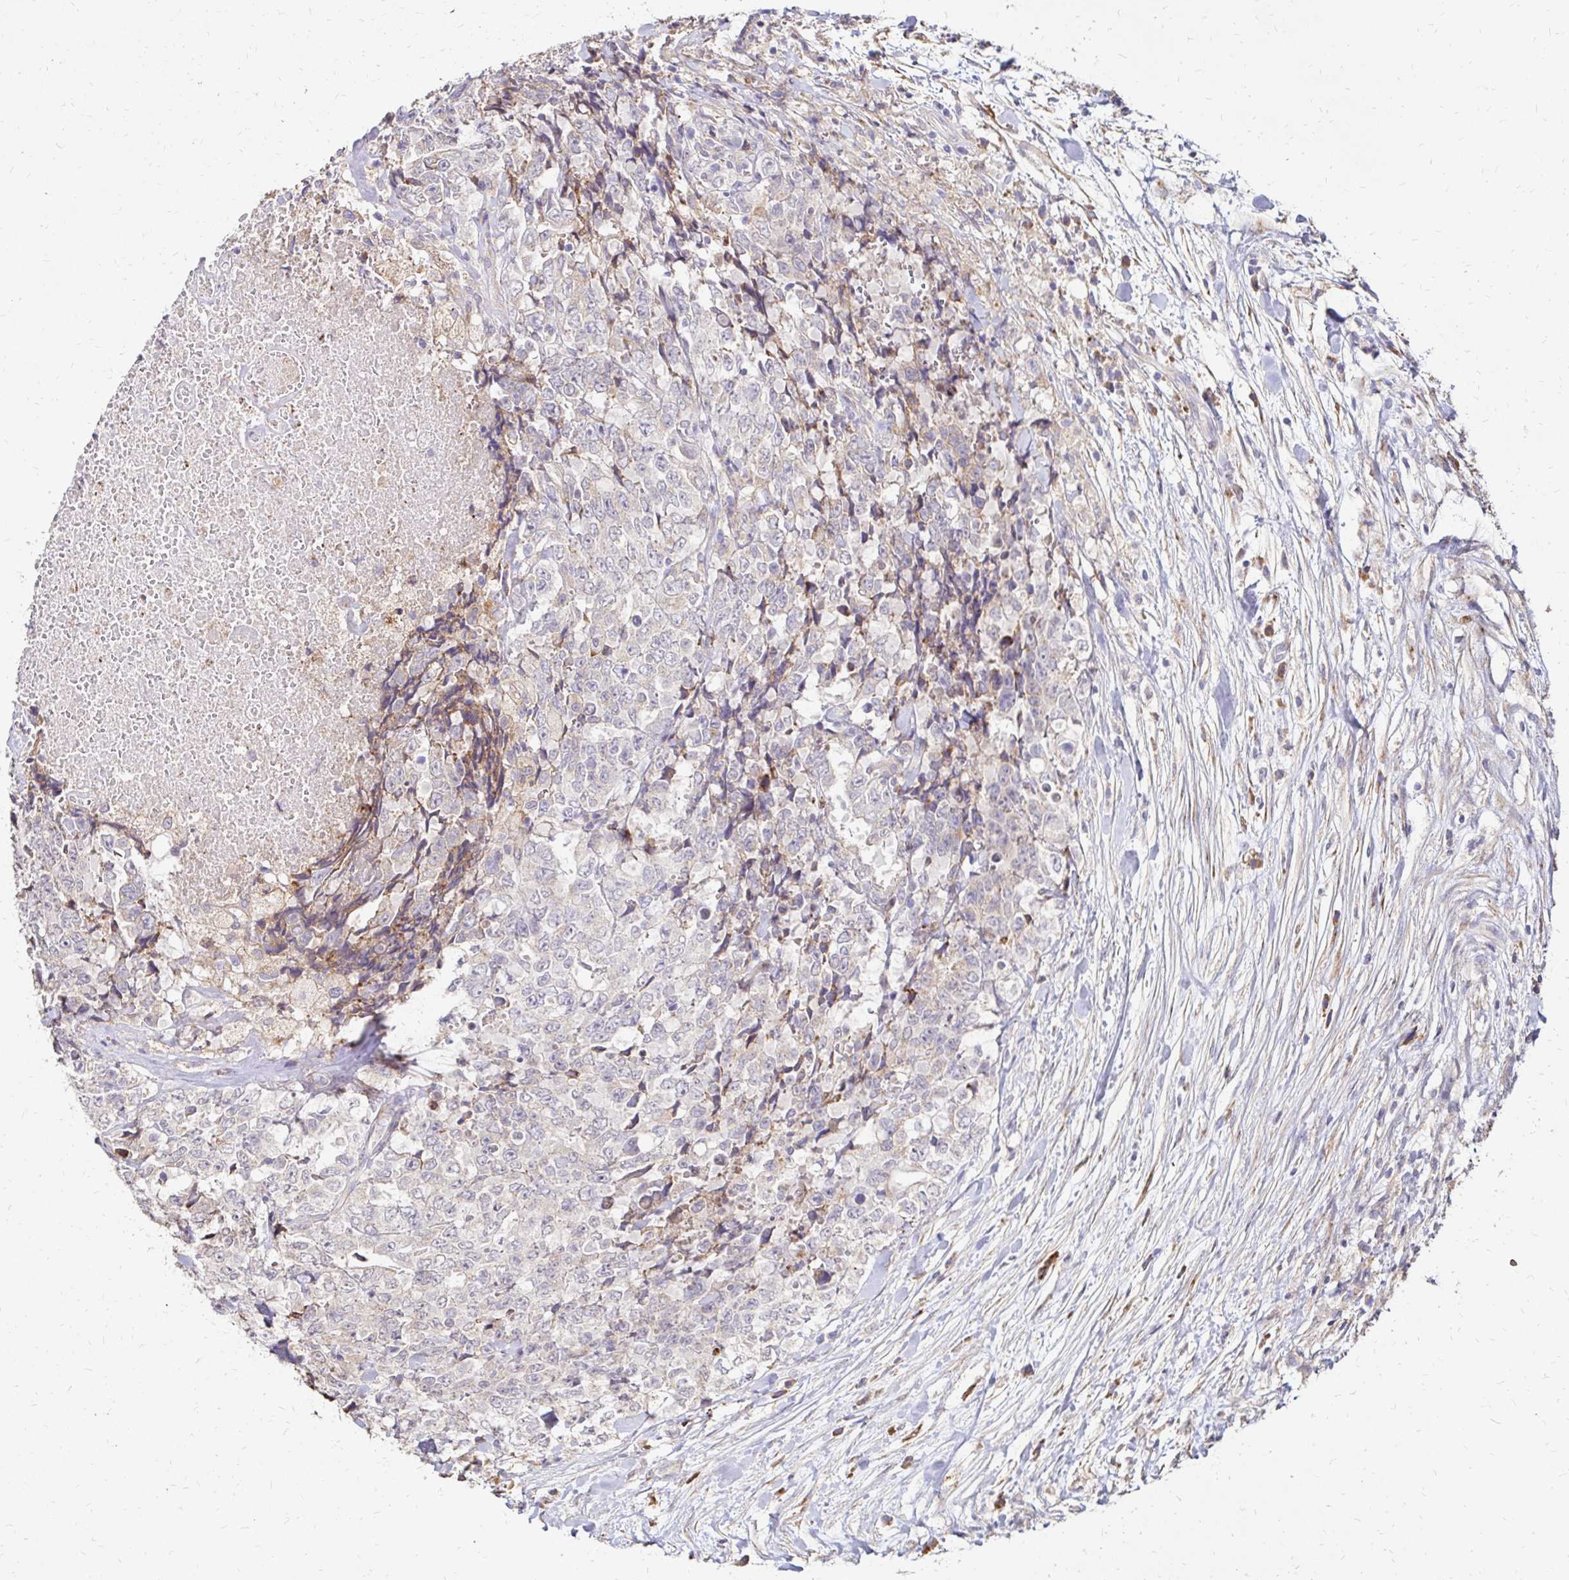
{"staining": {"intensity": "weak", "quantity": "<25%", "location": "cytoplasmic/membranous"}, "tissue": "testis cancer", "cell_type": "Tumor cells", "image_type": "cancer", "snomed": [{"axis": "morphology", "description": "Carcinoma, Embryonal, NOS"}, {"axis": "topography", "description": "Testis"}], "caption": "There is no significant positivity in tumor cells of testis embryonal carcinoma. The staining was performed using DAB to visualize the protein expression in brown, while the nuclei were stained in blue with hematoxylin (Magnification: 20x).", "gene": "PRIMA1", "patient": {"sex": "male", "age": 24}}